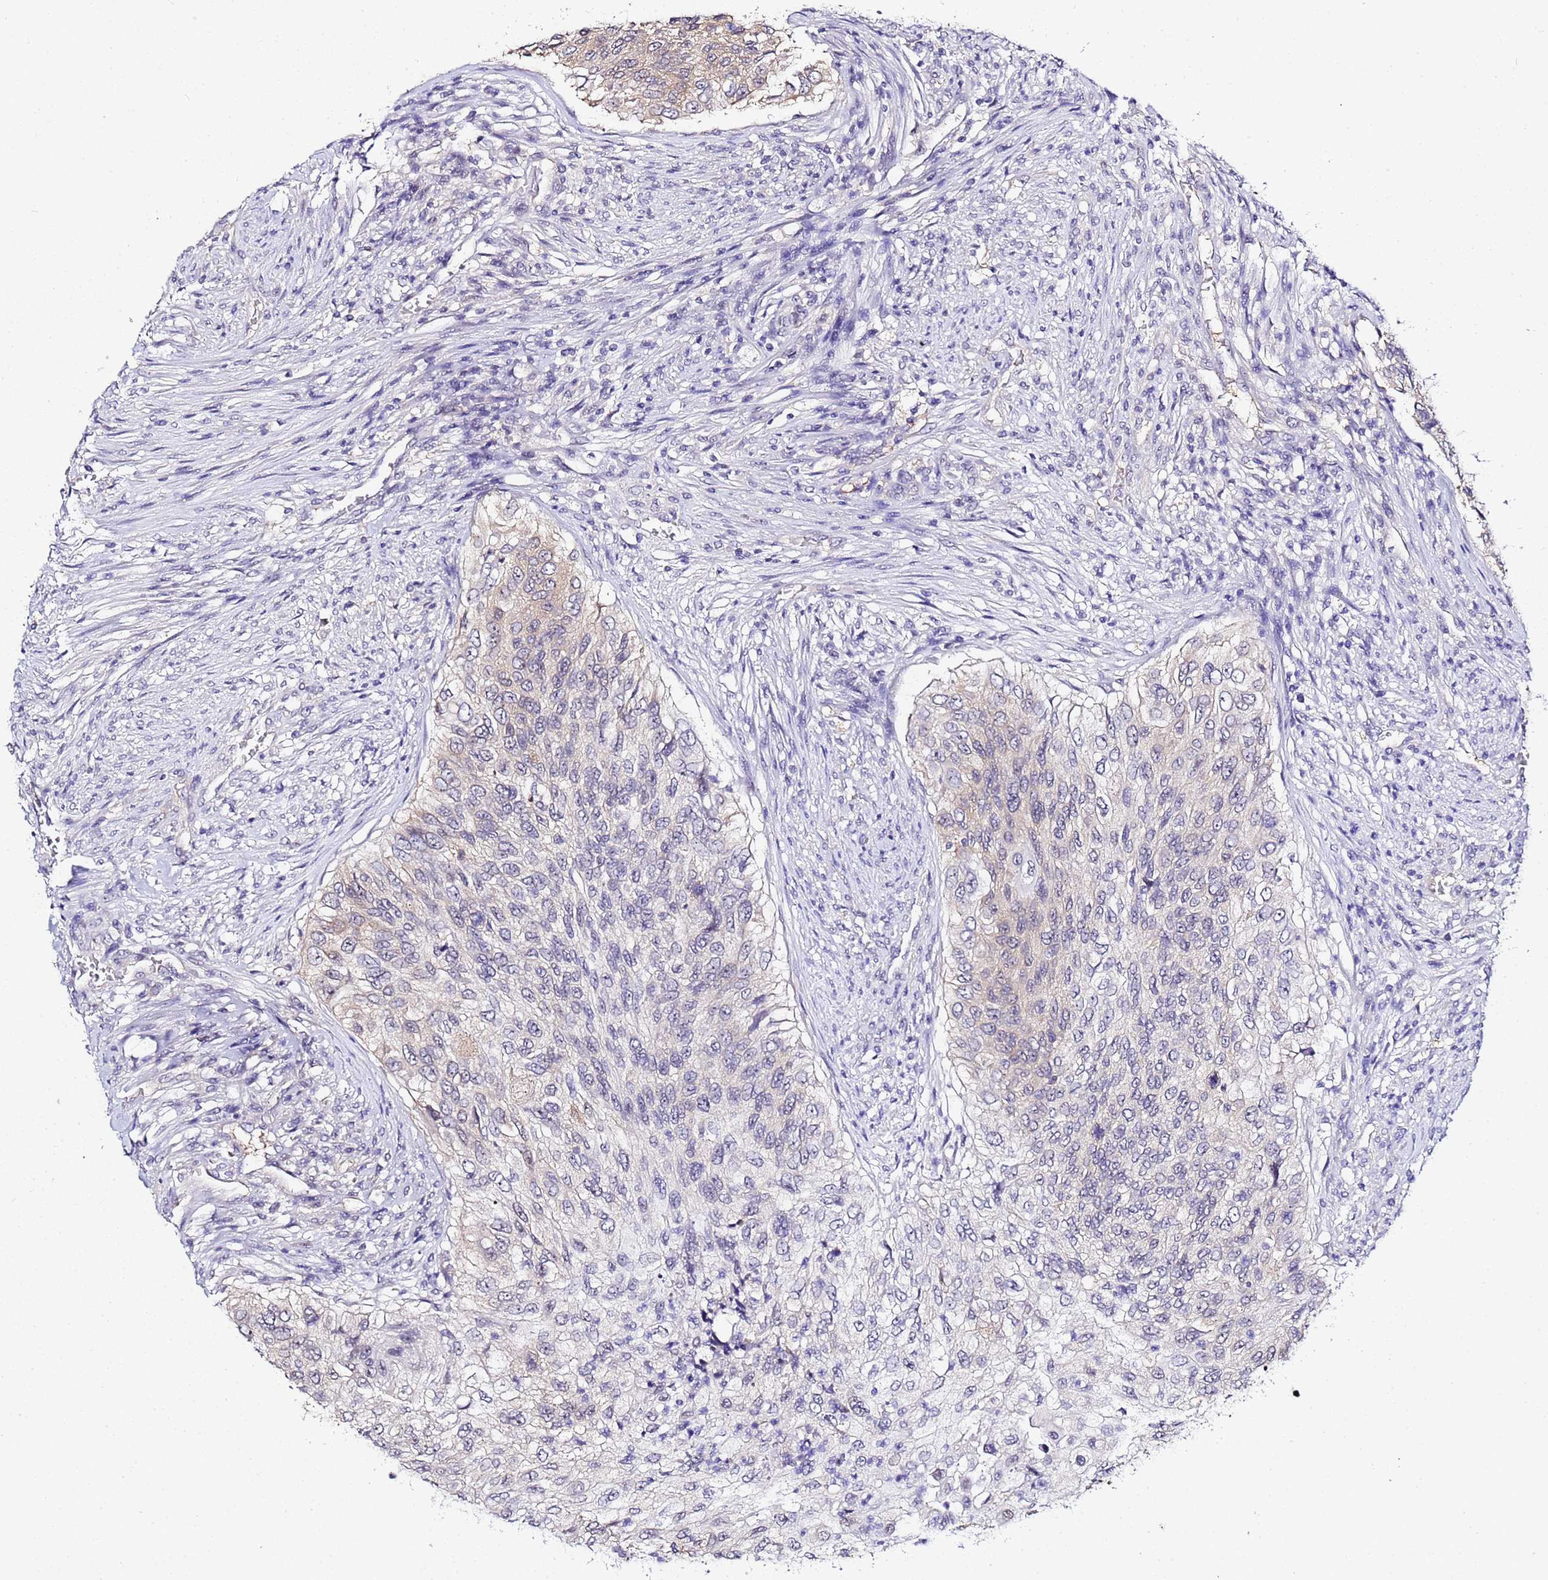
{"staining": {"intensity": "weak", "quantity": "<25%", "location": "nuclear"}, "tissue": "urothelial cancer", "cell_type": "Tumor cells", "image_type": "cancer", "snomed": [{"axis": "morphology", "description": "Urothelial carcinoma, High grade"}, {"axis": "topography", "description": "Urinary bladder"}], "caption": "Tumor cells are negative for protein expression in human urothelial cancer. Brightfield microscopy of immunohistochemistry stained with DAB (brown) and hematoxylin (blue), captured at high magnification.", "gene": "ACTL6B", "patient": {"sex": "female", "age": 60}}